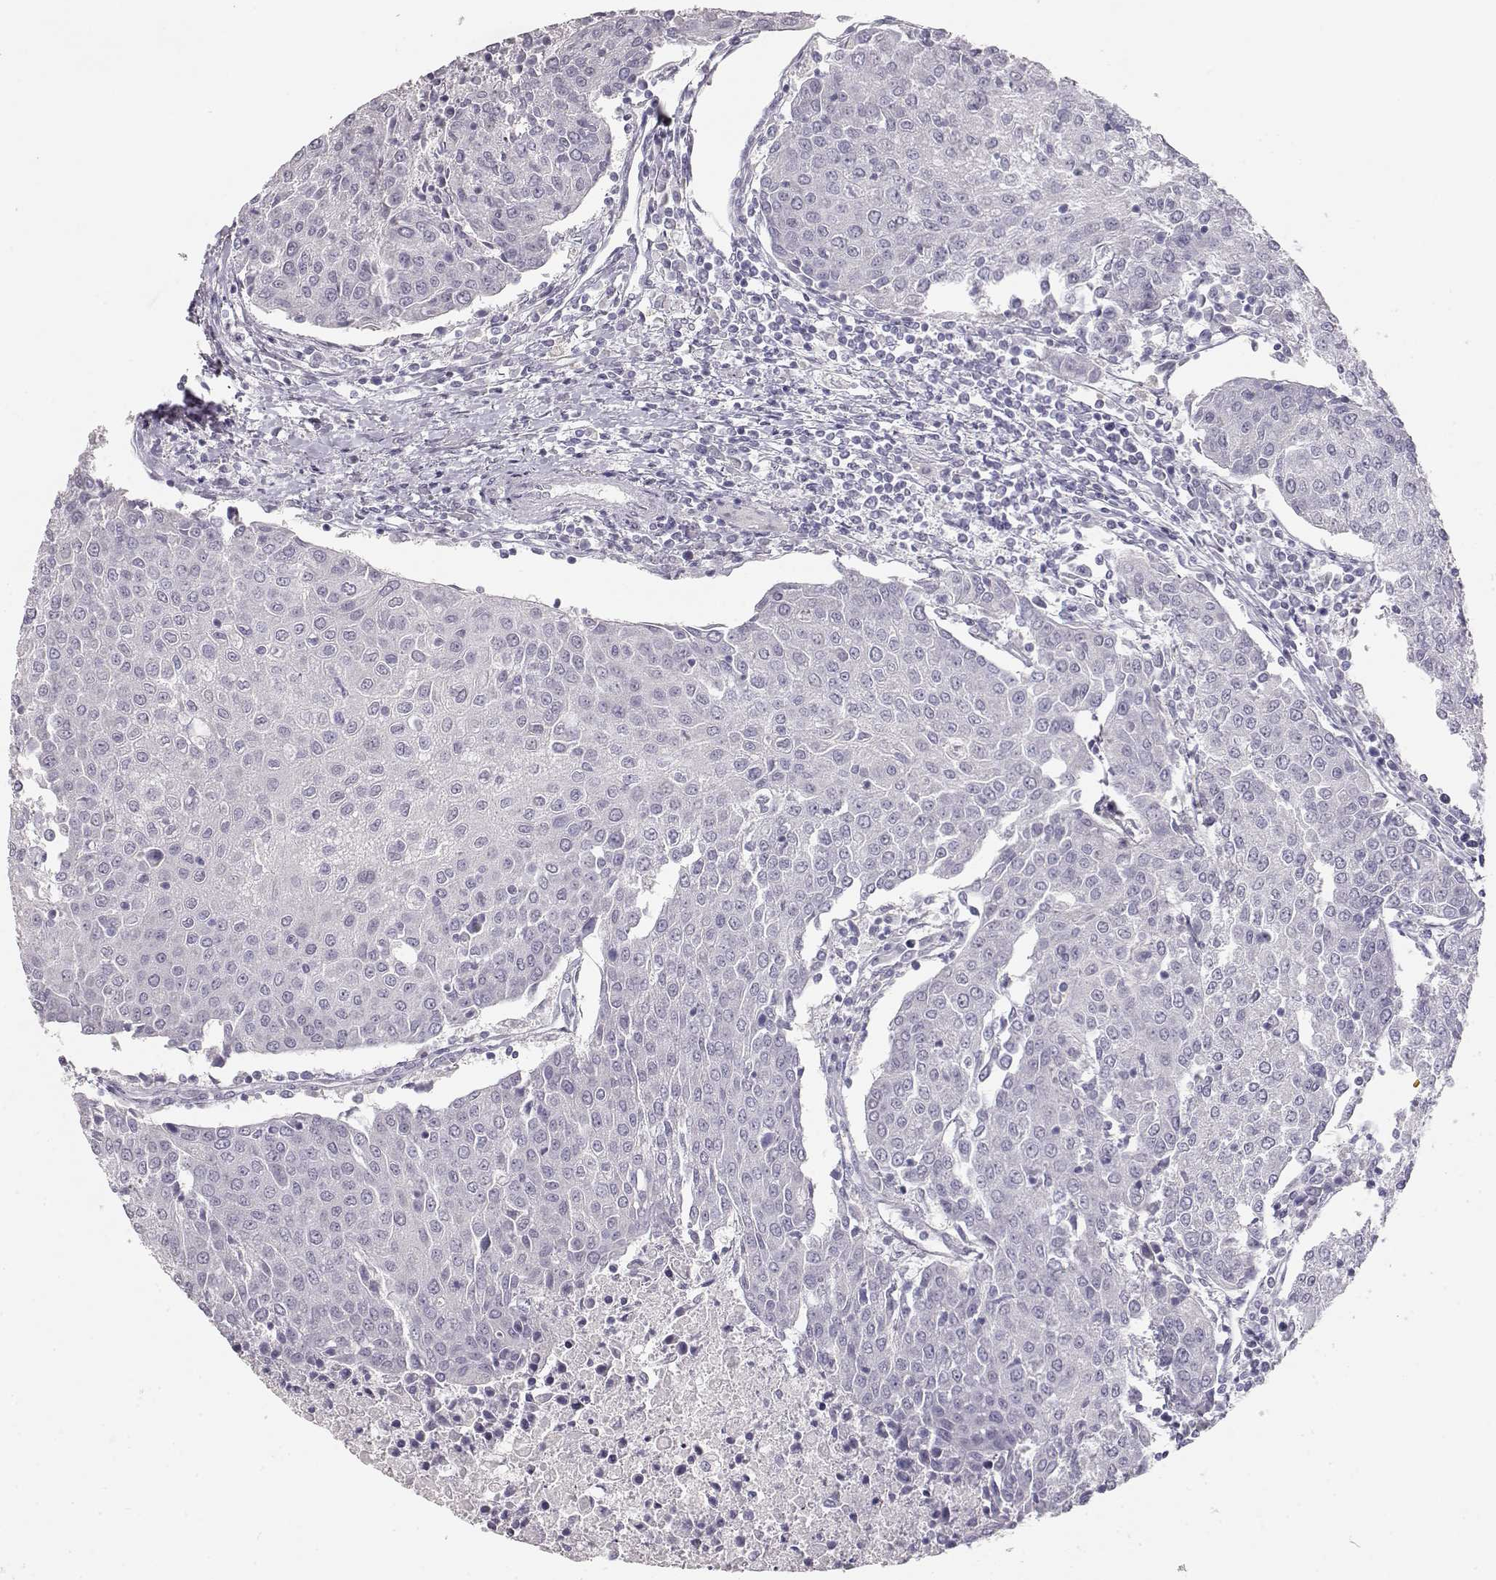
{"staining": {"intensity": "negative", "quantity": "none", "location": "none"}, "tissue": "urothelial cancer", "cell_type": "Tumor cells", "image_type": "cancer", "snomed": [{"axis": "morphology", "description": "Urothelial carcinoma, High grade"}, {"axis": "topography", "description": "Urinary bladder"}], "caption": "Tumor cells are negative for protein expression in human urothelial cancer.", "gene": "TKTL1", "patient": {"sex": "female", "age": 85}}